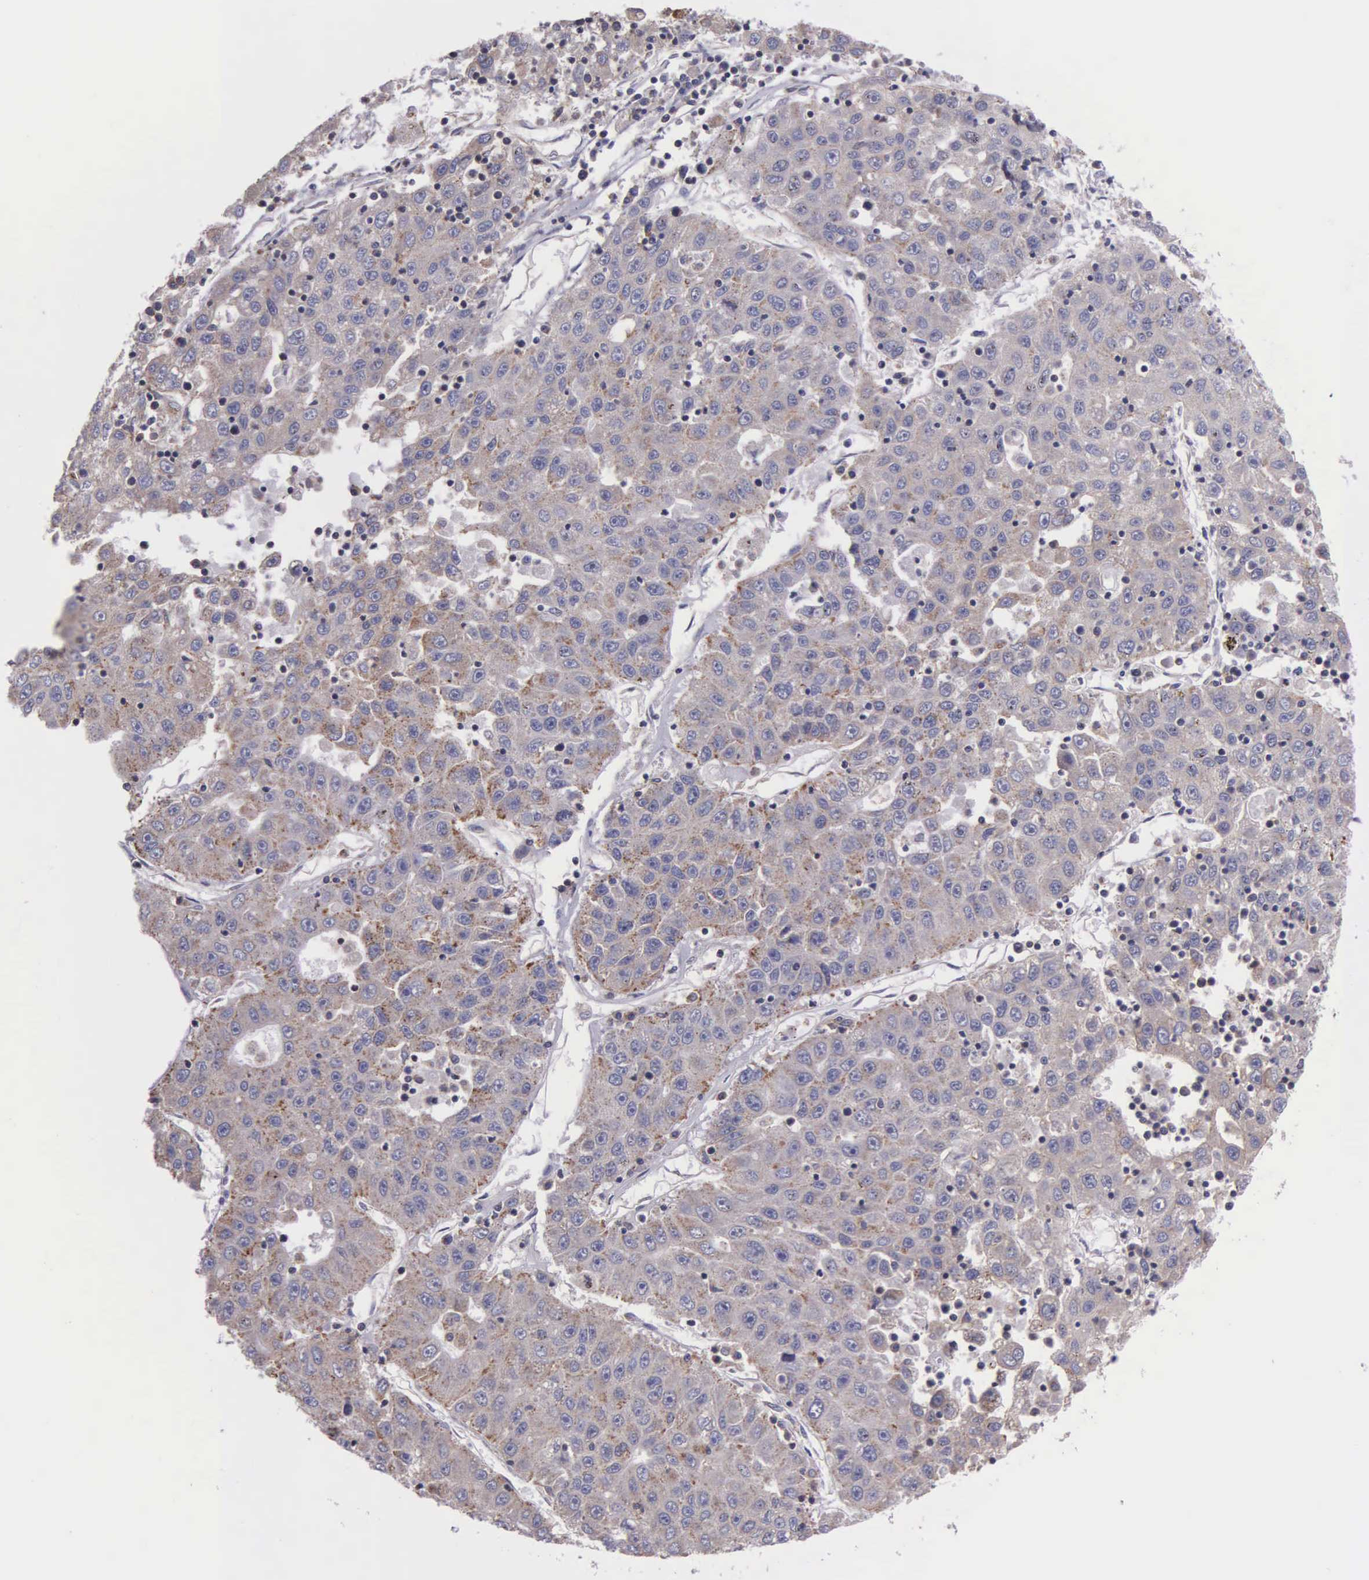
{"staining": {"intensity": "weak", "quantity": ">75%", "location": "cytoplasmic/membranous"}, "tissue": "liver cancer", "cell_type": "Tumor cells", "image_type": "cancer", "snomed": [{"axis": "morphology", "description": "Carcinoma, Hepatocellular, NOS"}, {"axis": "topography", "description": "Liver"}], "caption": "The immunohistochemical stain highlights weak cytoplasmic/membranous expression in tumor cells of liver cancer (hepatocellular carcinoma) tissue.", "gene": "MIA2", "patient": {"sex": "male", "age": 49}}